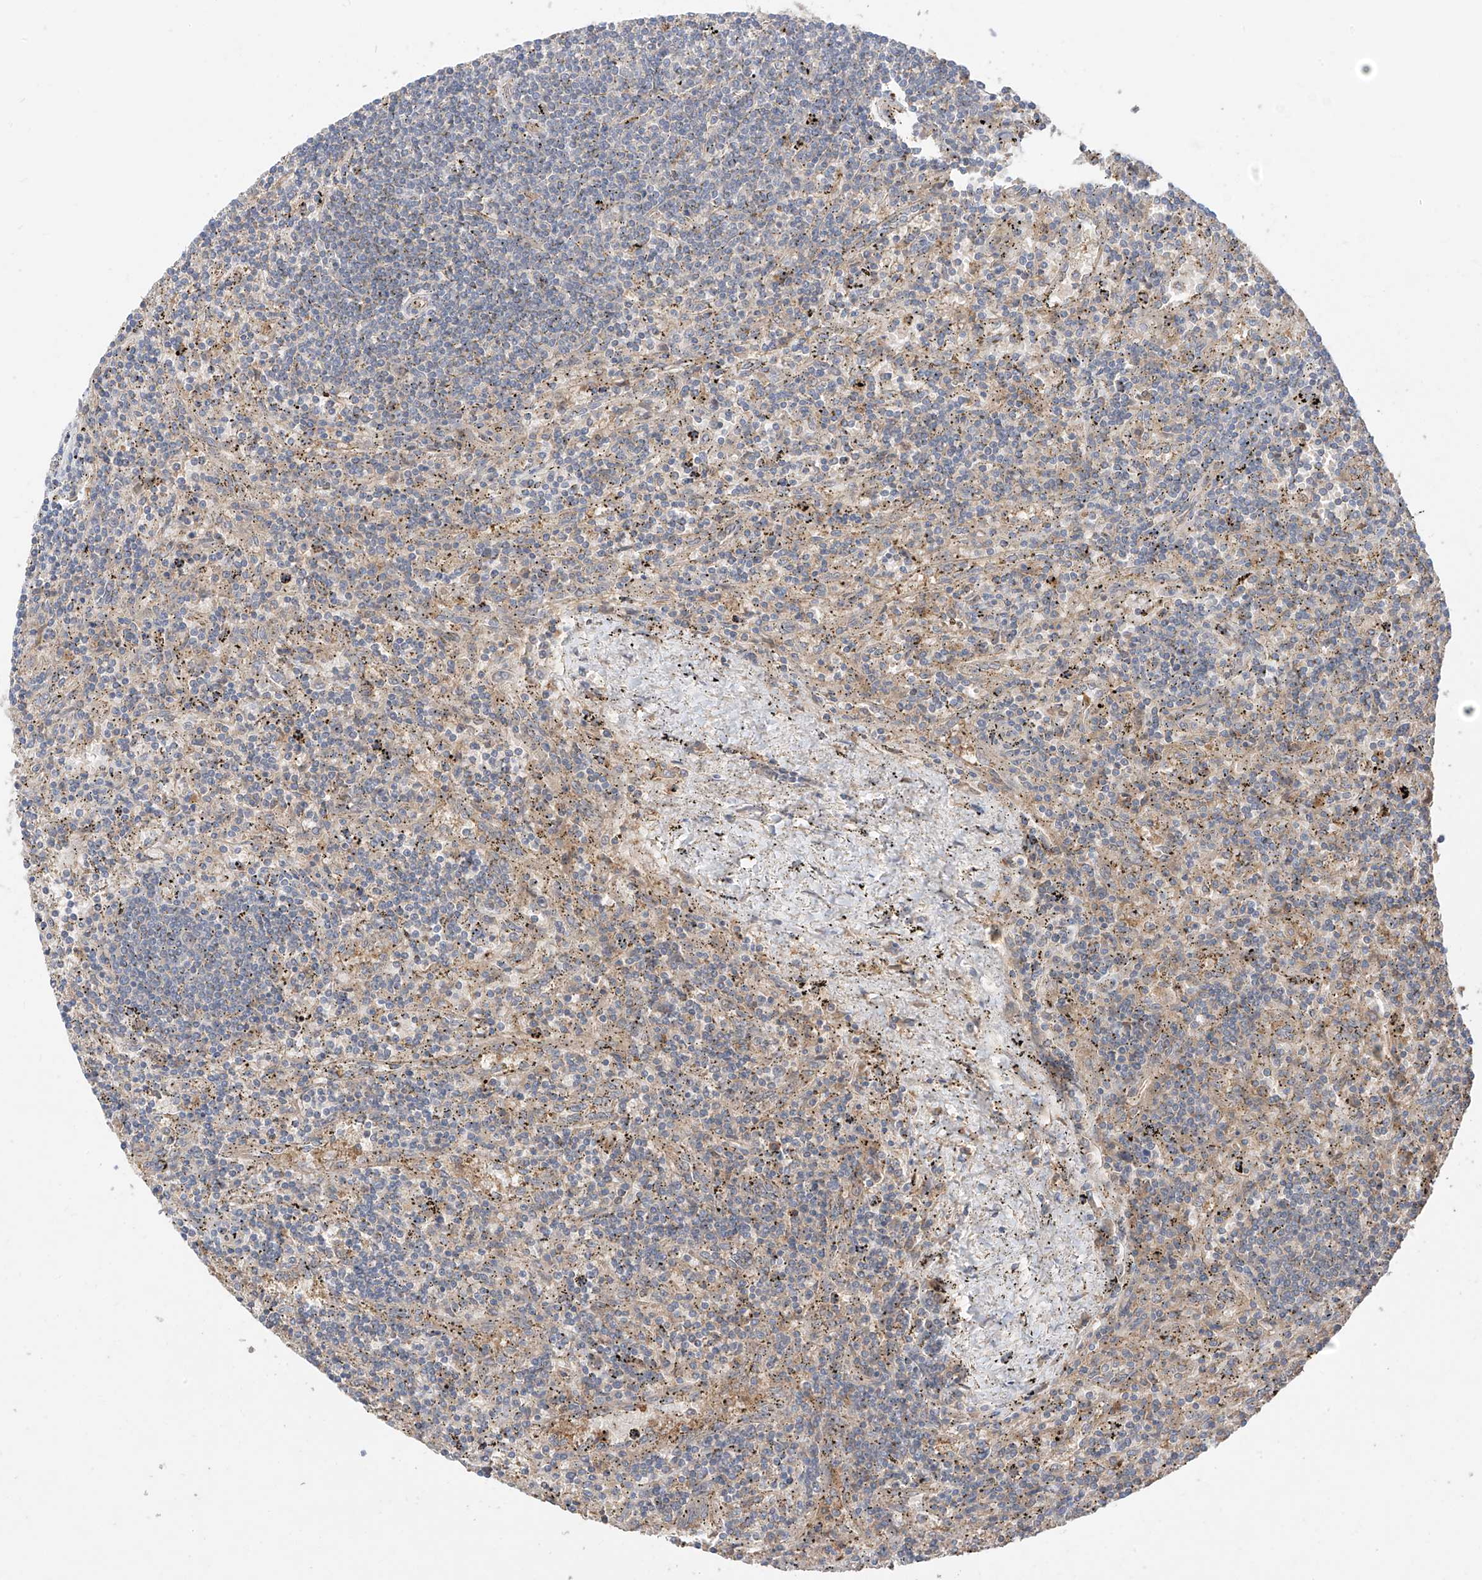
{"staining": {"intensity": "negative", "quantity": "none", "location": "none"}, "tissue": "lymphoma", "cell_type": "Tumor cells", "image_type": "cancer", "snomed": [{"axis": "morphology", "description": "Malignant lymphoma, non-Hodgkin's type, Low grade"}, {"axis": "topography", "description": "Spleen"}], "caption": "A high-resolution histopathology image shows immunohistochemistry (IHC) staining of lymphoma, which demonstrates no significant expression in tumor cells.", "gene": "CACNA2D4", "patient": {"sex": "male", "age": 76}}